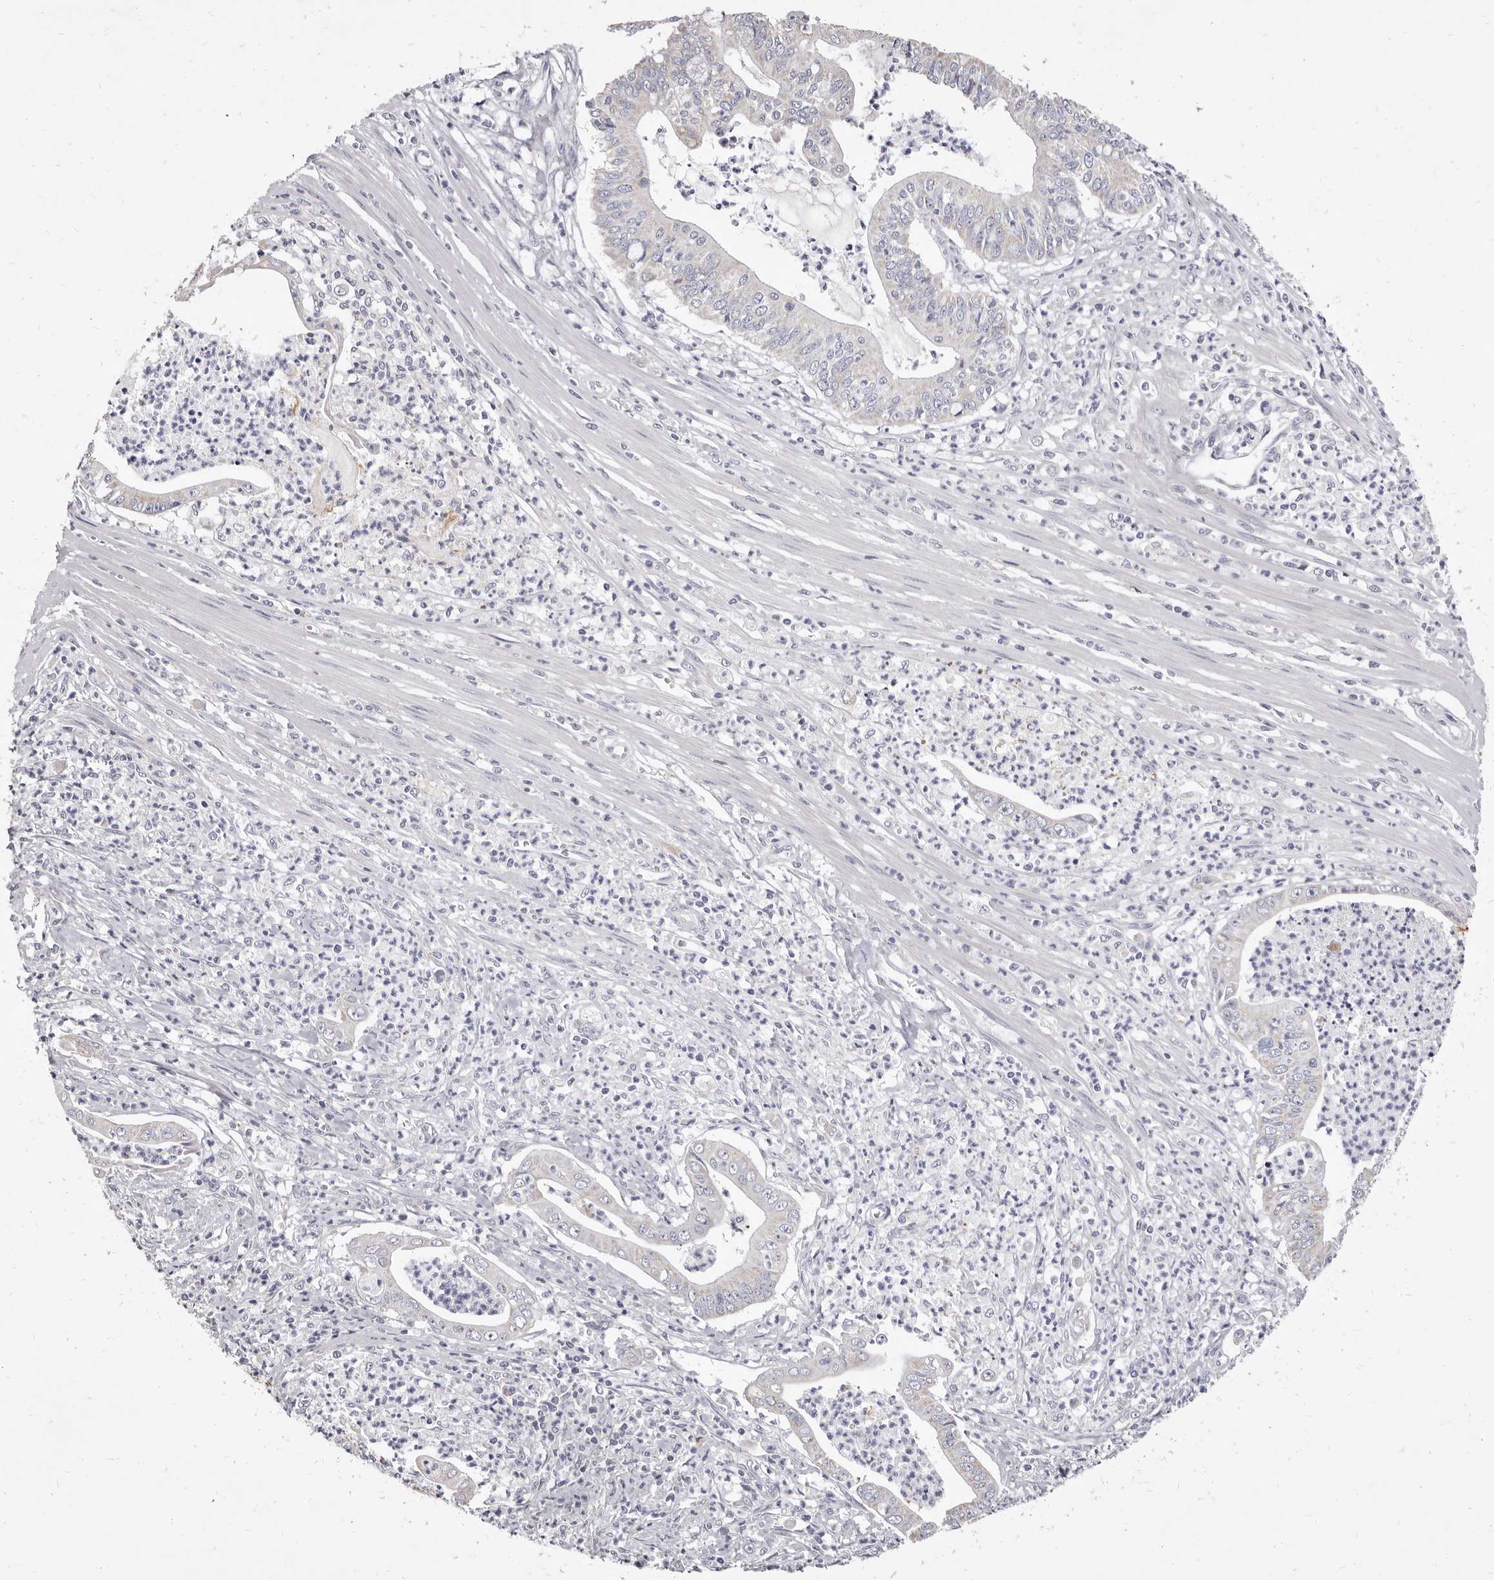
{"staining": {"intensity": "negative", "quantity": "none", "location": "none"}, "tissue": "pancreatic cancer", "cell_type": "Tumor cells", "image_type": "cancer", "snomed": [{"axis": "morphology", "description": "Adenocarcinoma, NOS"}, {"axis": "topography", "description": "Pancreas"}], "caption": "IHC photomicrograph of neoplastic tissue: pancreatic cancer stained with DAB (3,3'-diaminobenzidine) shows no significant protein expression in tumor cells. The staining was performed using DAB to visualize the protein expression in brown, while the nuclei were stained in blue with hematoxylin (Magnification: 20x).", "gene": "CYP2E1", "patient": {"sex": "male", "age": 69}}